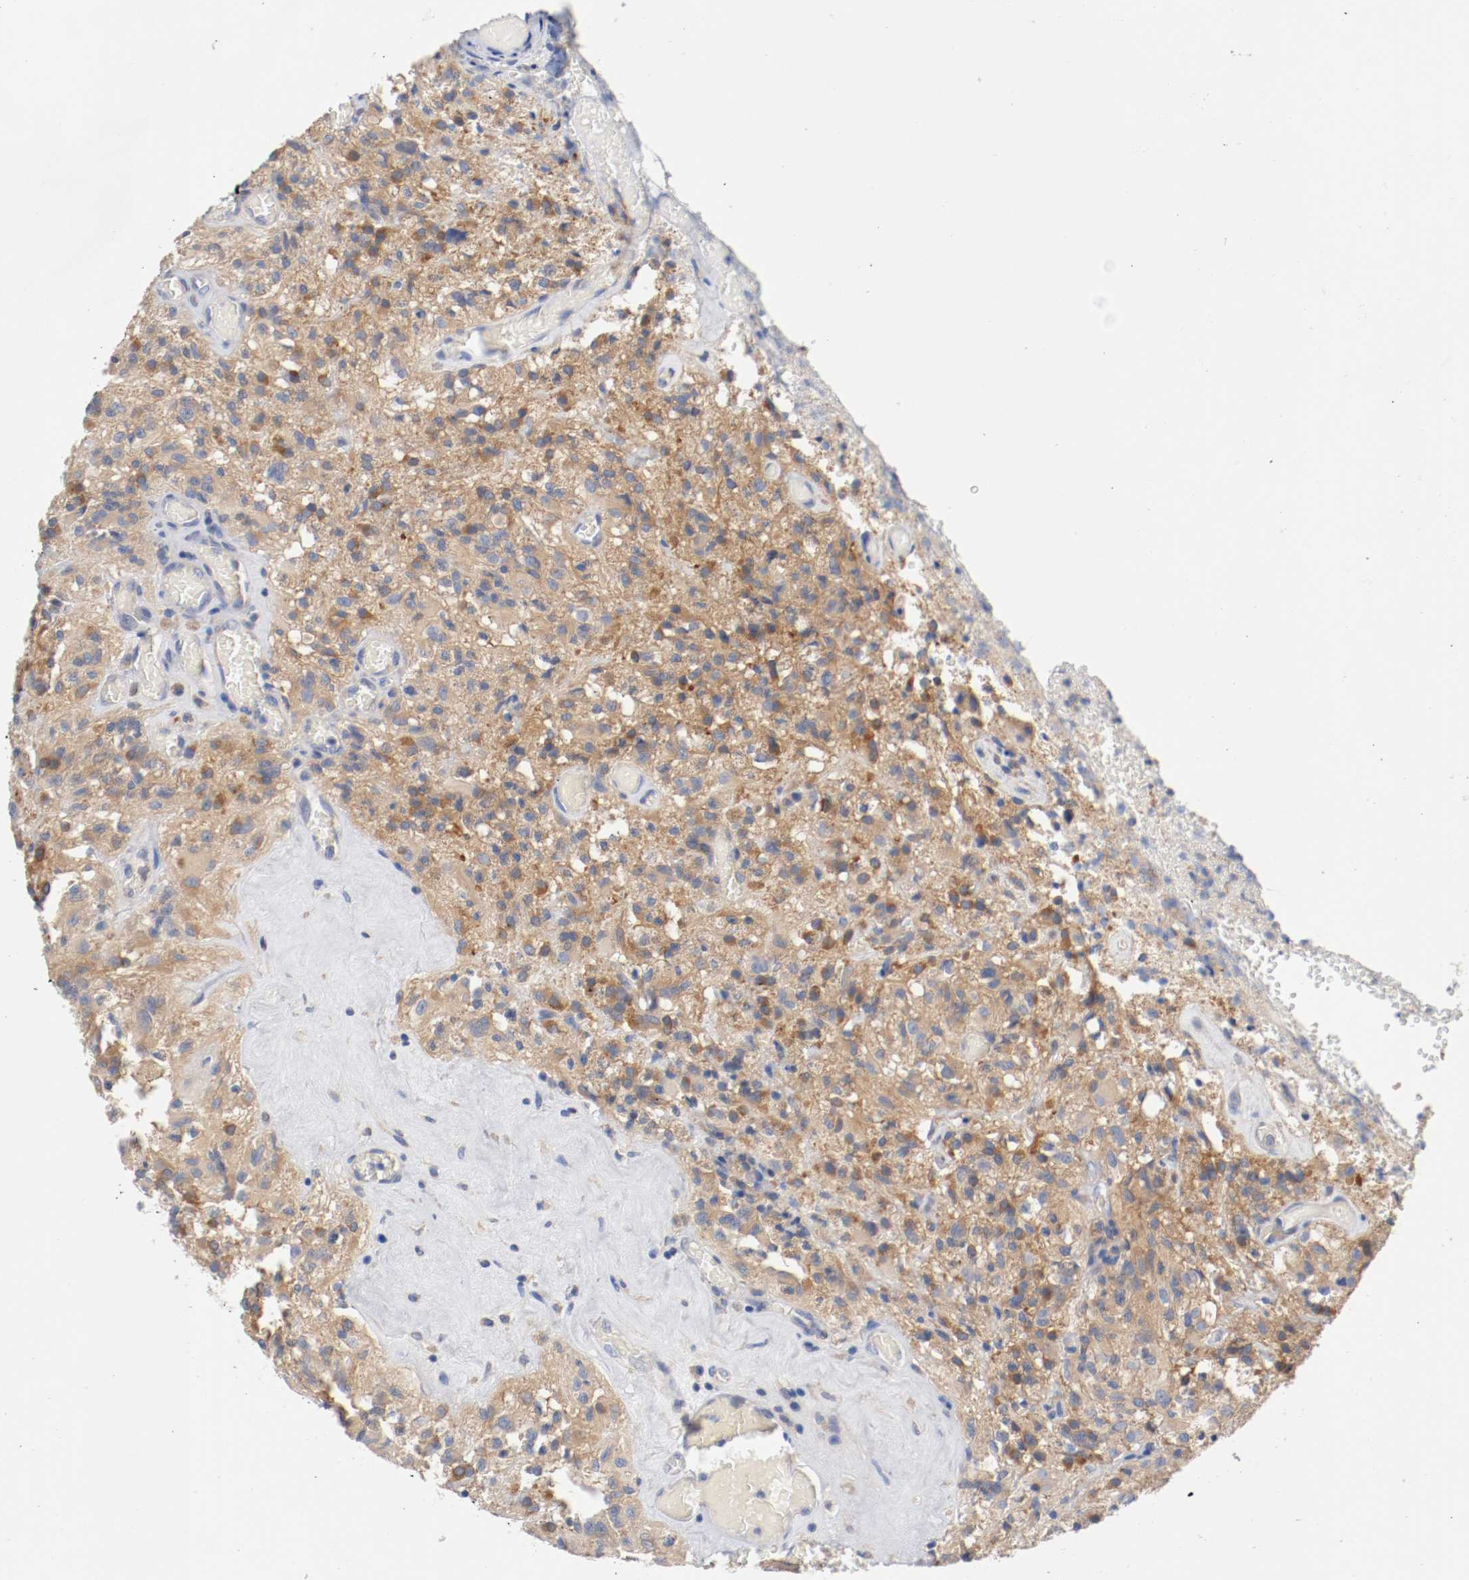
{"staining": {"intensity": "moderate", "quantity": "25%-75%", "location": "cytoplasmic/membranous"}, "tissue": "glioma", "cell_type": "Tumor cells", "image_type": "cancer", "snomed": [{"axis": "morphology", "description": "Normal tissue, NOS"}, {"axis": "morphology", "description": "Glioma, malignant, High grade"}, {"axis": "topography", "description": "Cerebral cortex"}], "caption": "Protein staining of glioma tissue reveals moderate cytoplasmic/membranous expression in about 25%-75% of tumor cells.", "gene": "HGS", "patient": {"sex": "male", "age": 56}}